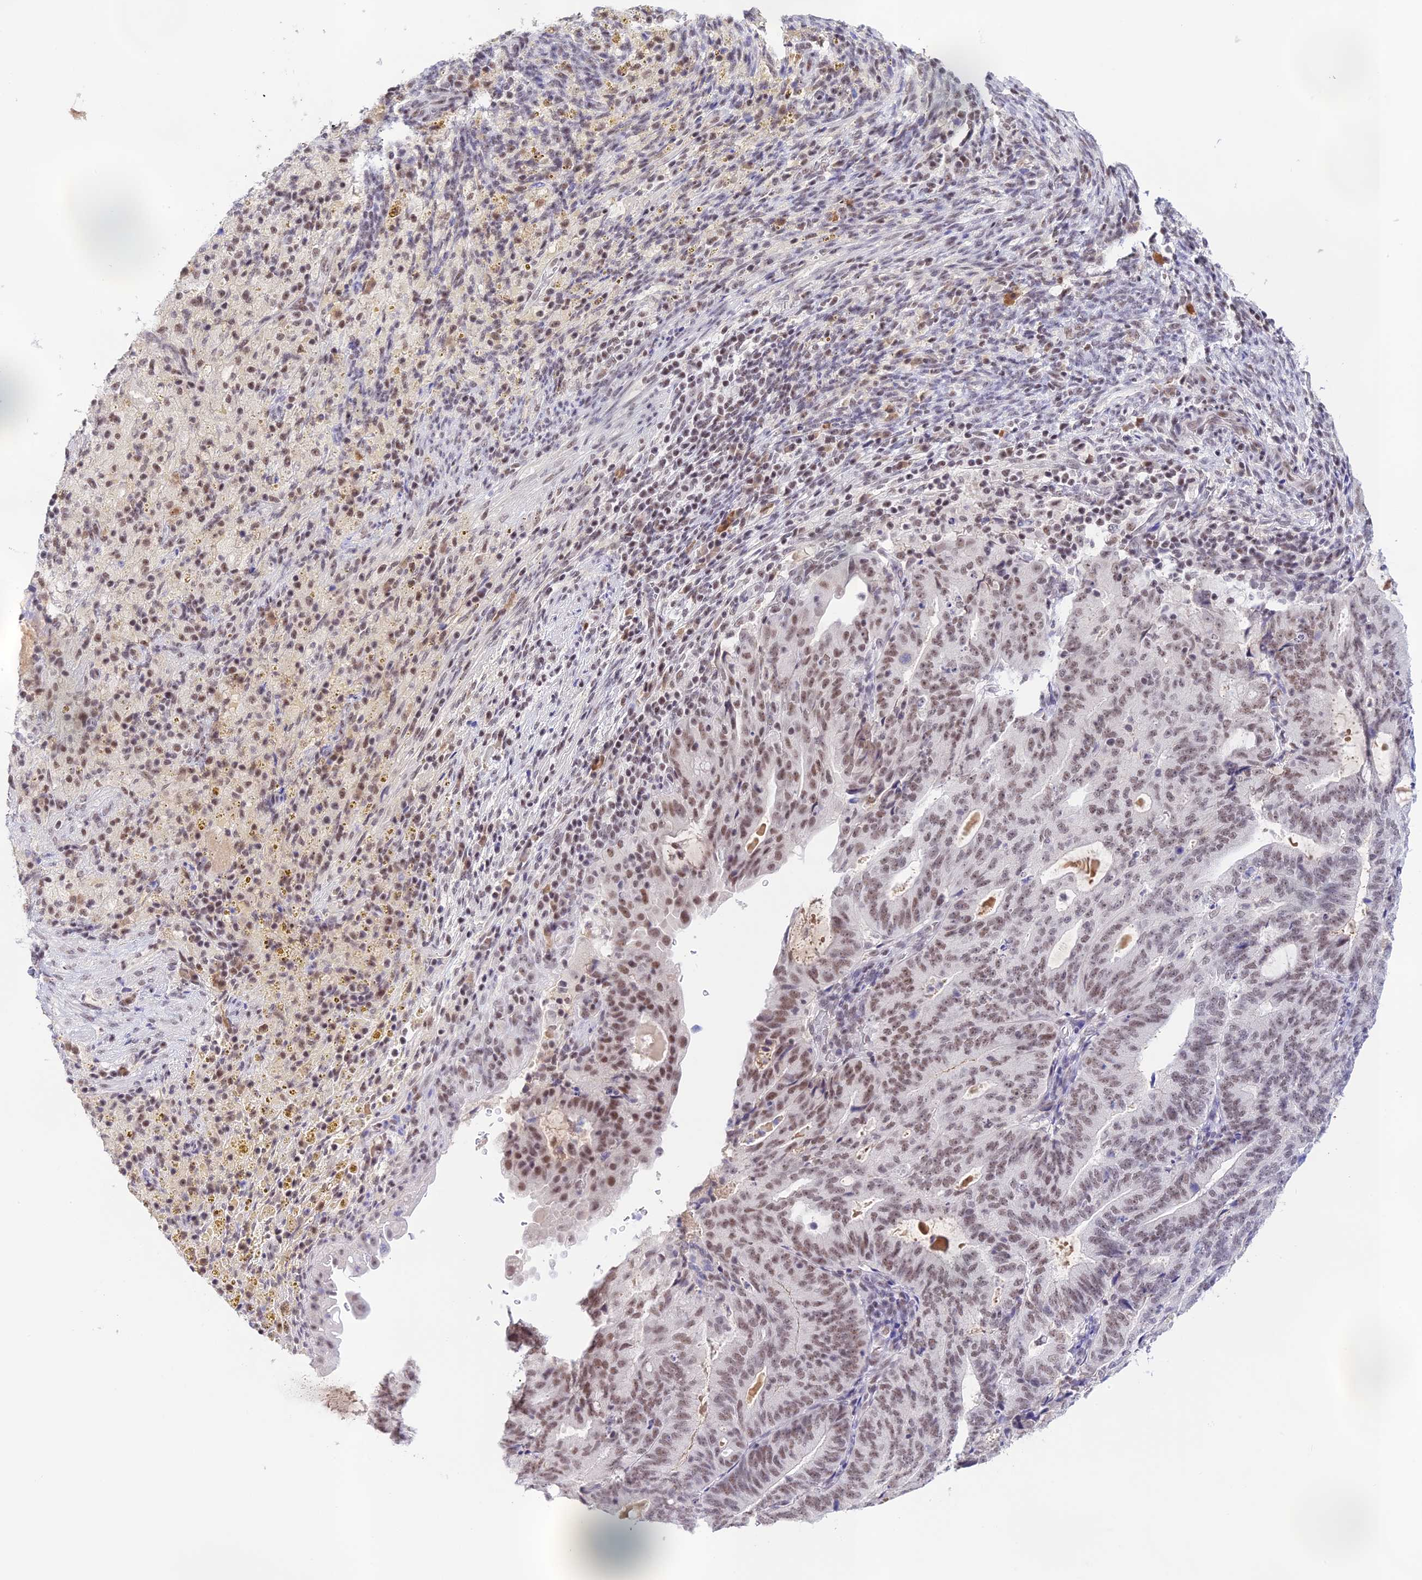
{"staining": {"intensity": "moderate", "quantity": ">75%", "location": "nuclear"}, "tissue": "endometrial cancer", "cell_type": "Tumor cells", "image_type": "cancer", "snomed": [{"axis": "morphology", "description": "Adenocarcinoma, NOS"}, {"axis": "topography", "description": "Endometrium"}], "caption": "A histopathology image showing moderate nuclear staining in about >75% of tumor cells in endometrial cancer (adenocarcinoma), as visualized by brown immunohistochemical staining.", "gene": "THAP11", "patient": {"sex": "female", "age": 70}}